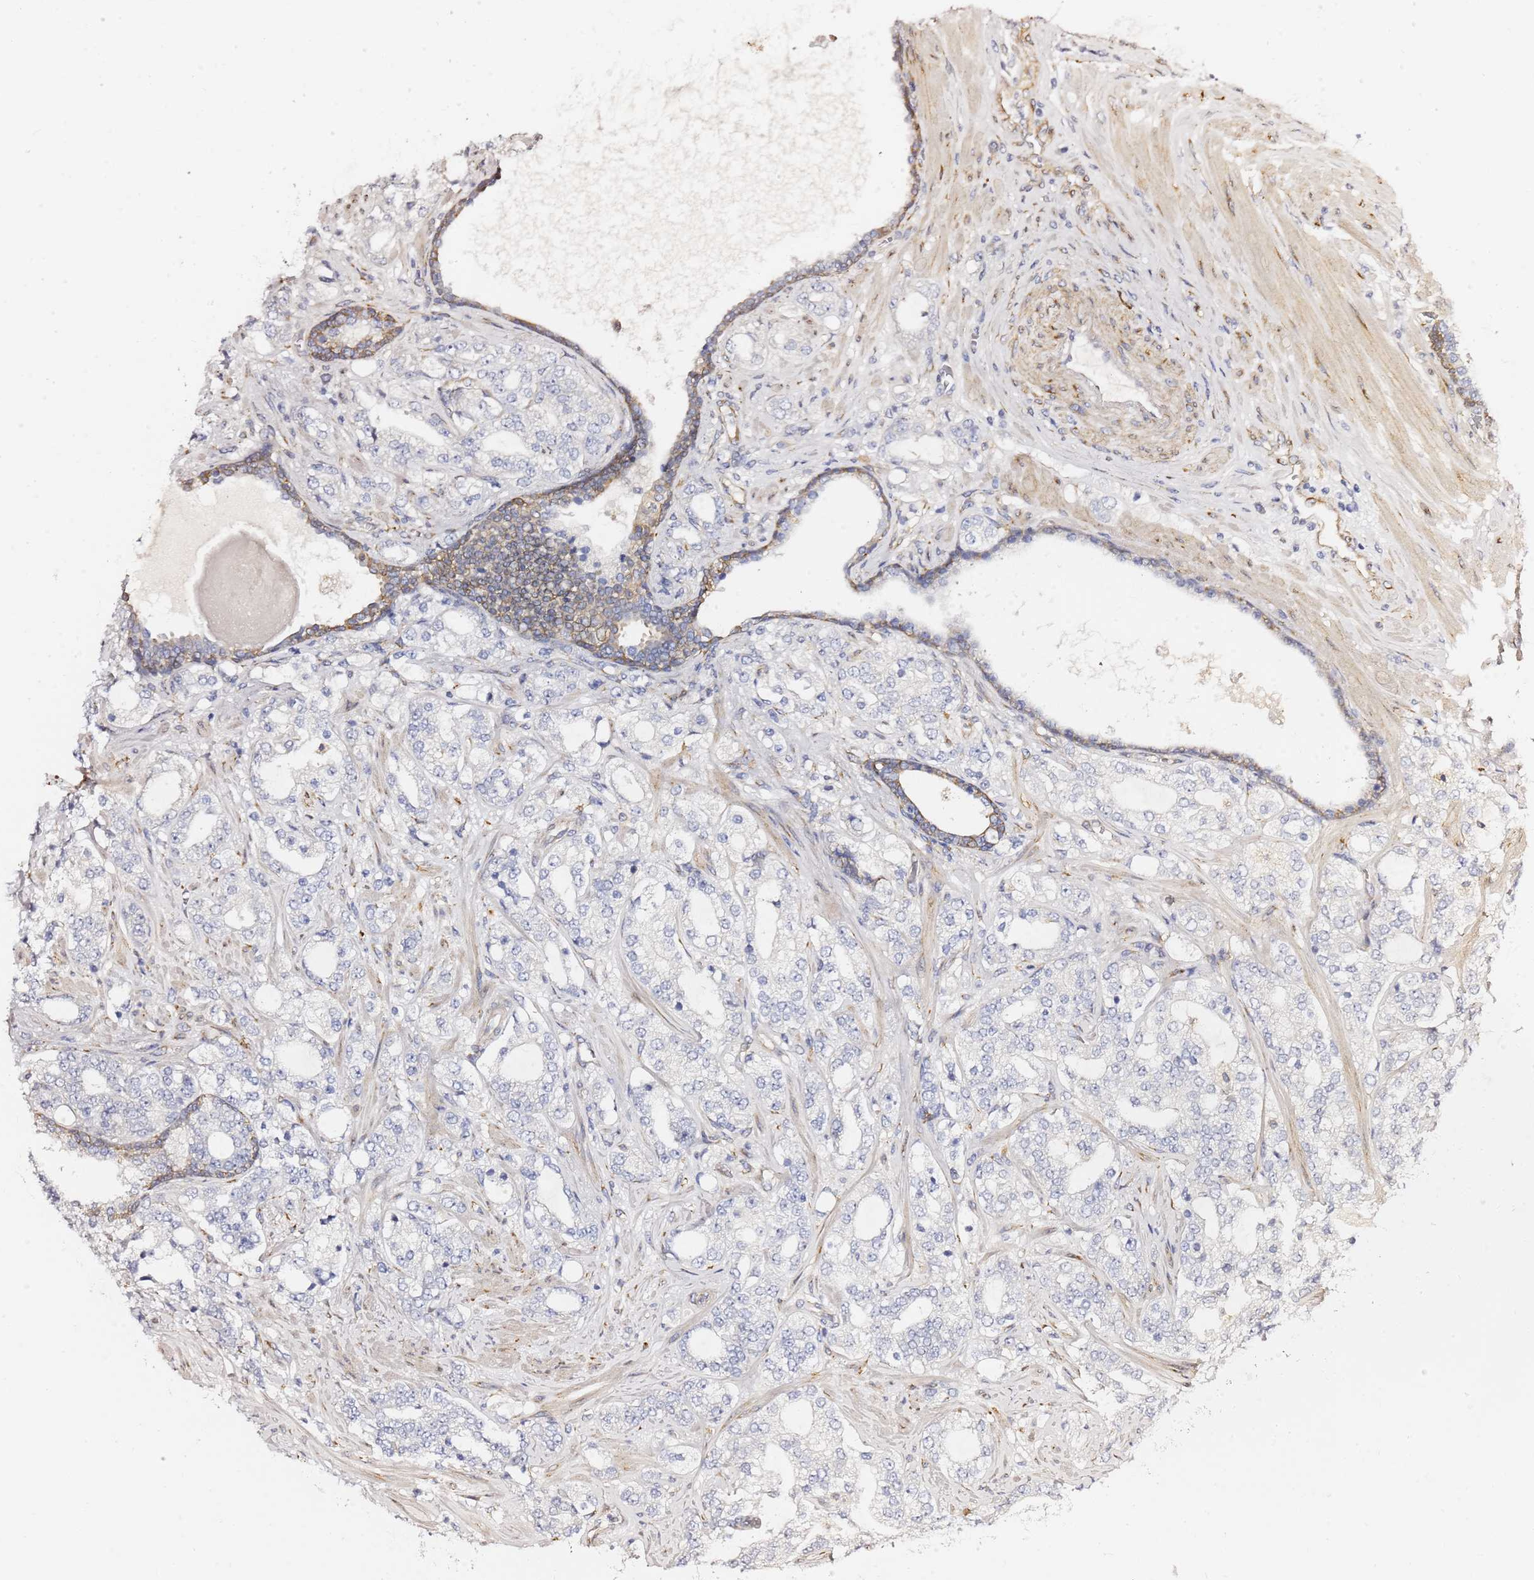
{"staining": {"intensity": "negative", "quantity": "none", "location": "none"}, "tissue": "prostate cancer", "cell_type": "Tumor cells", "image_type": "cancer", "snomed": [{"axis": "morphology", "description": "Adenocarcinoma, High grade"}, {"axis": "topography", "description": "Prostate"}], "caption": "Protein analysis of prostate cancer (high-grade adenocarcinoma) reveals no significant expression in tumor cells. (Immunohistochemistry (ihc), brightfield microscopy, high magnification).", "gene": "GDAP2", "patient": {"sex": "male", "age": 64}}